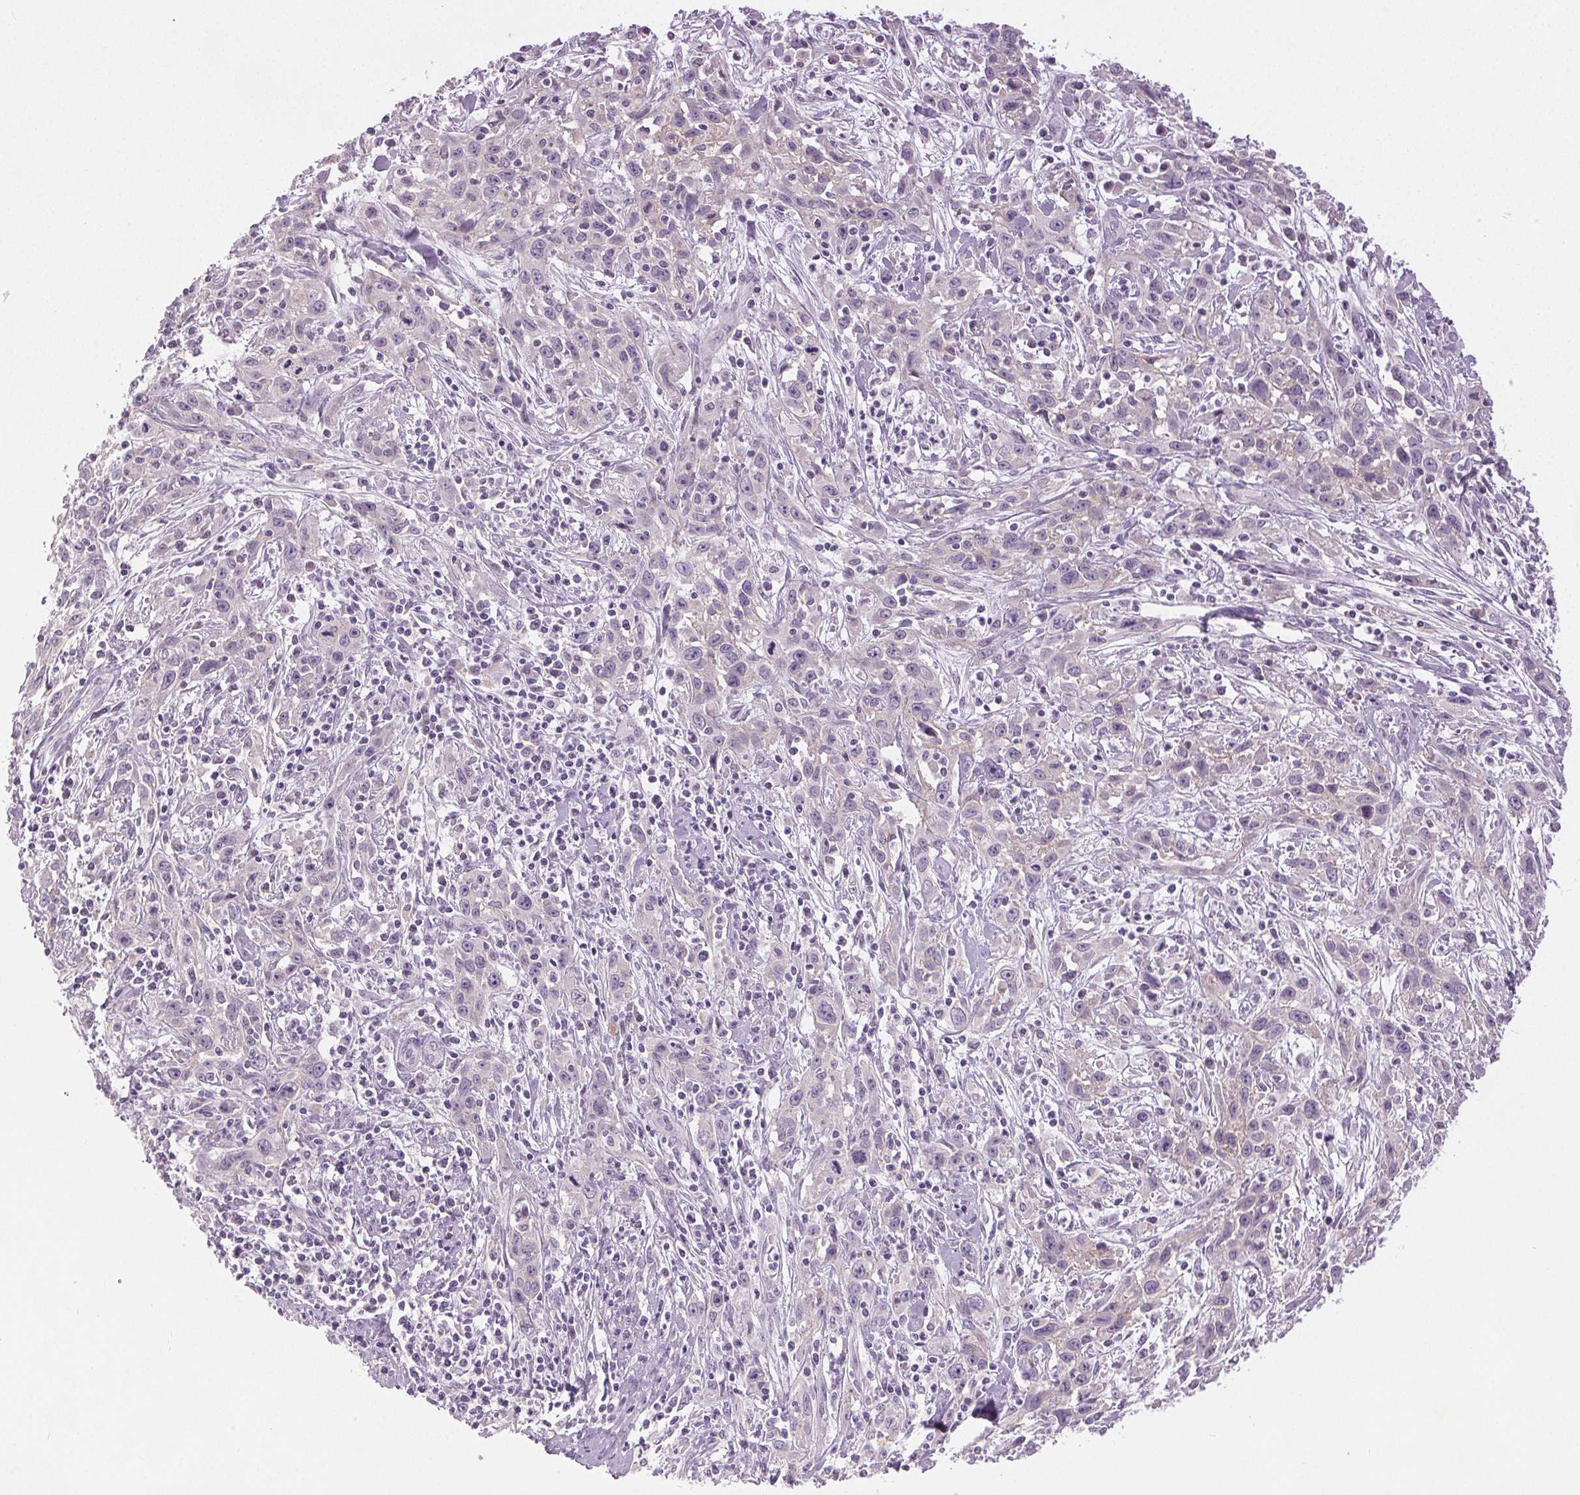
{"staining": {"intensity": "weak", "quantity": "<25%", "location": "cytoplasmic/membranous"}, "tissue": "cervical cancer", "cell_type": "Tumor cells", "image_type": "cancer", "snomed": [{"axis": "morphology", "description": "Squamous cell carcinoma, NOS"}, {"axis": "topography", "description": "Cervix"}], "caption": "Immunohistochemistry micrograph of neoplastic tissue: human squamous cell carcinoma (cervical) stained with DAB reveals no significant protein expression in tumor cells.", "gene": "DSG3", "patient": {"sex": "female", "age": 38}}